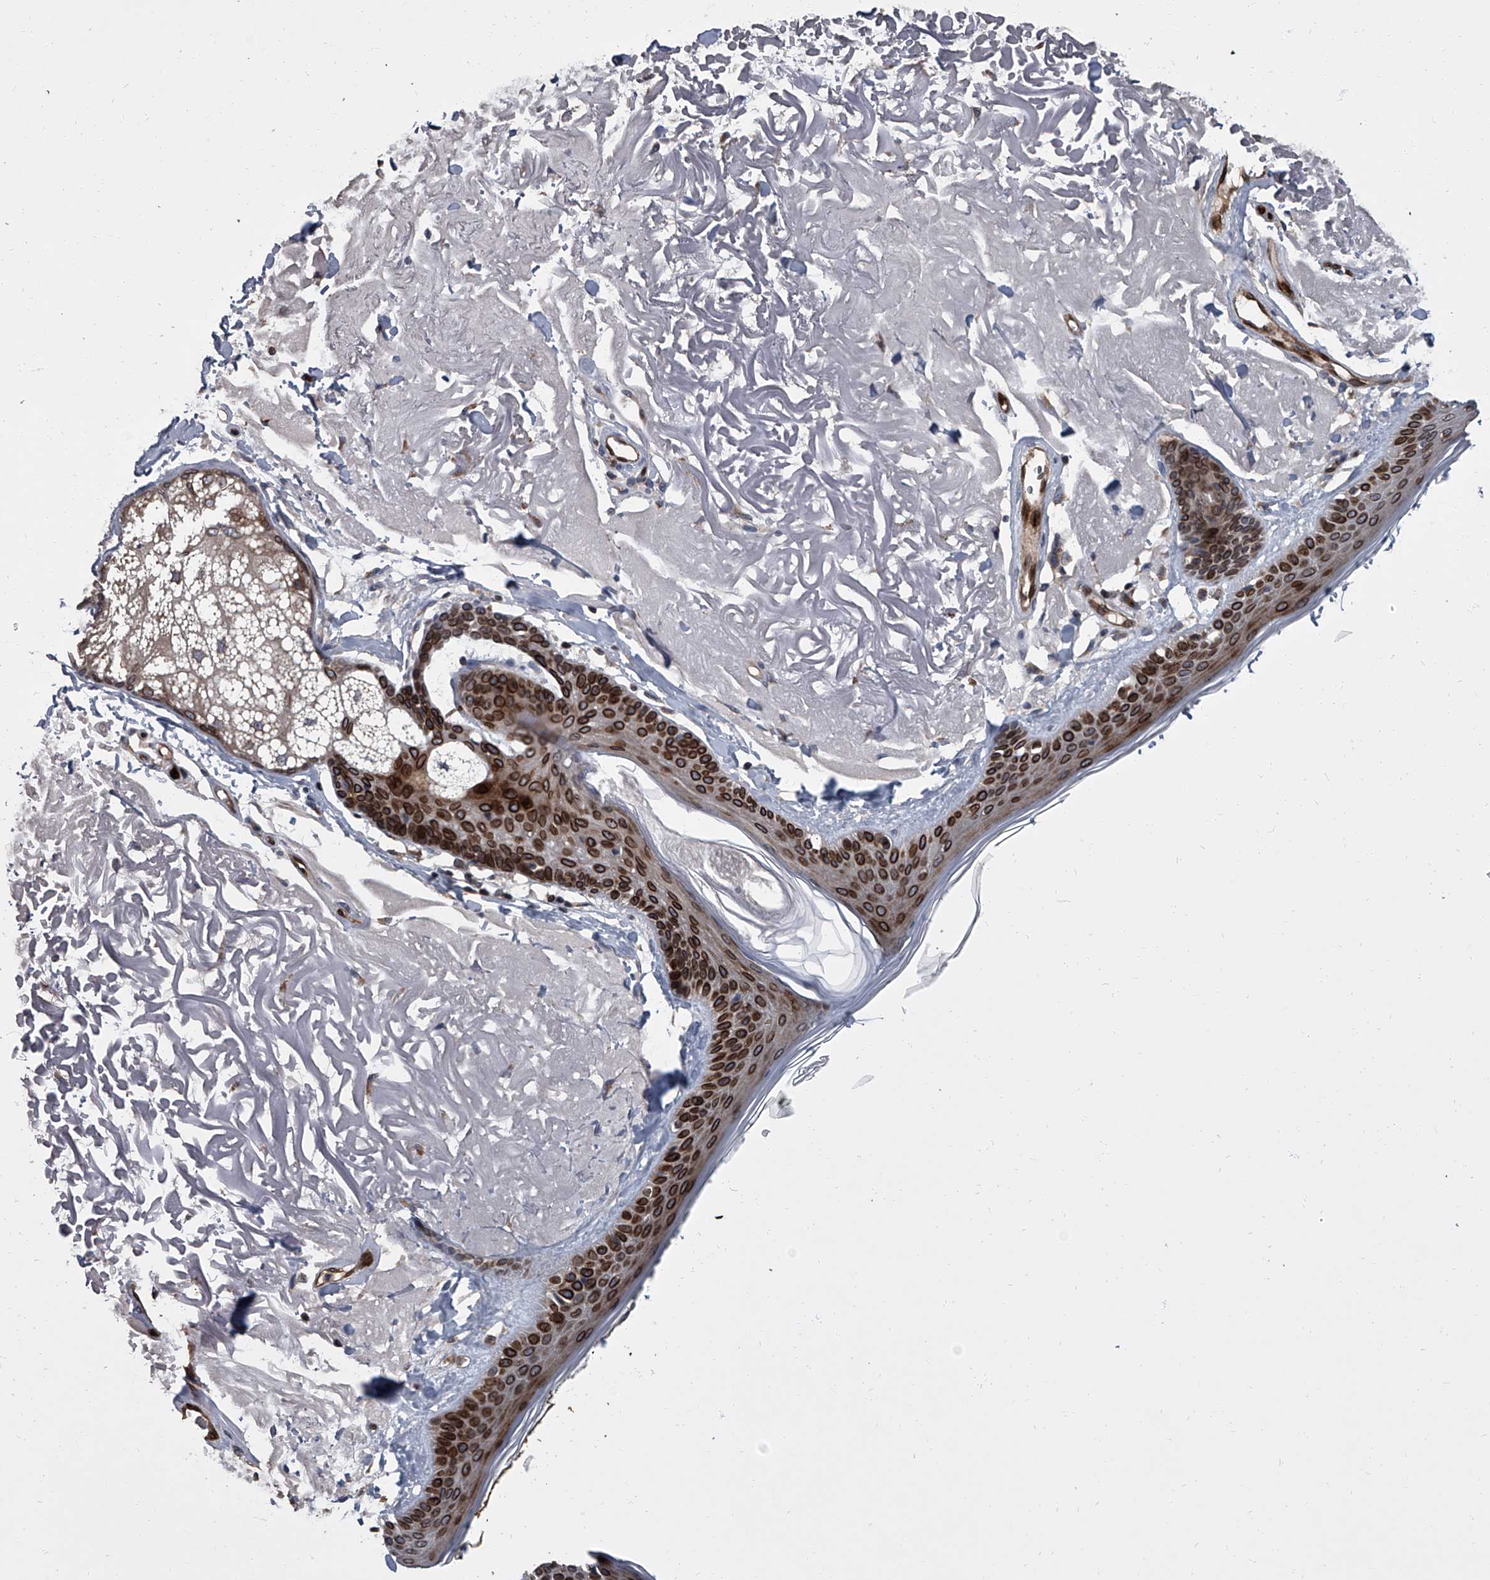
{"staining": {"intensity": "moderate", "quantity": "25%-75%", "location": "cytoplasmic/membranous"}, "tissue": "skin", "cell_type": "Fibroblasts", "image_type": "normal", "snomed": [{"axis": "morphology", "description": "Normal tissue, NOS"}, {"axis": "topography", "description": "Skin"}, {"axis": "topography", "description": "Skeletal muscle"}], "caption": "The immunohistochemical stain highlights moderate cytoplasmic/membranous positivity in fibroblasts of unremarkable skin. (IHC, brightfield microscopy, high magnification).", "gene": "LRRC8C", "patient": {"sex": "male", "age": 83}}